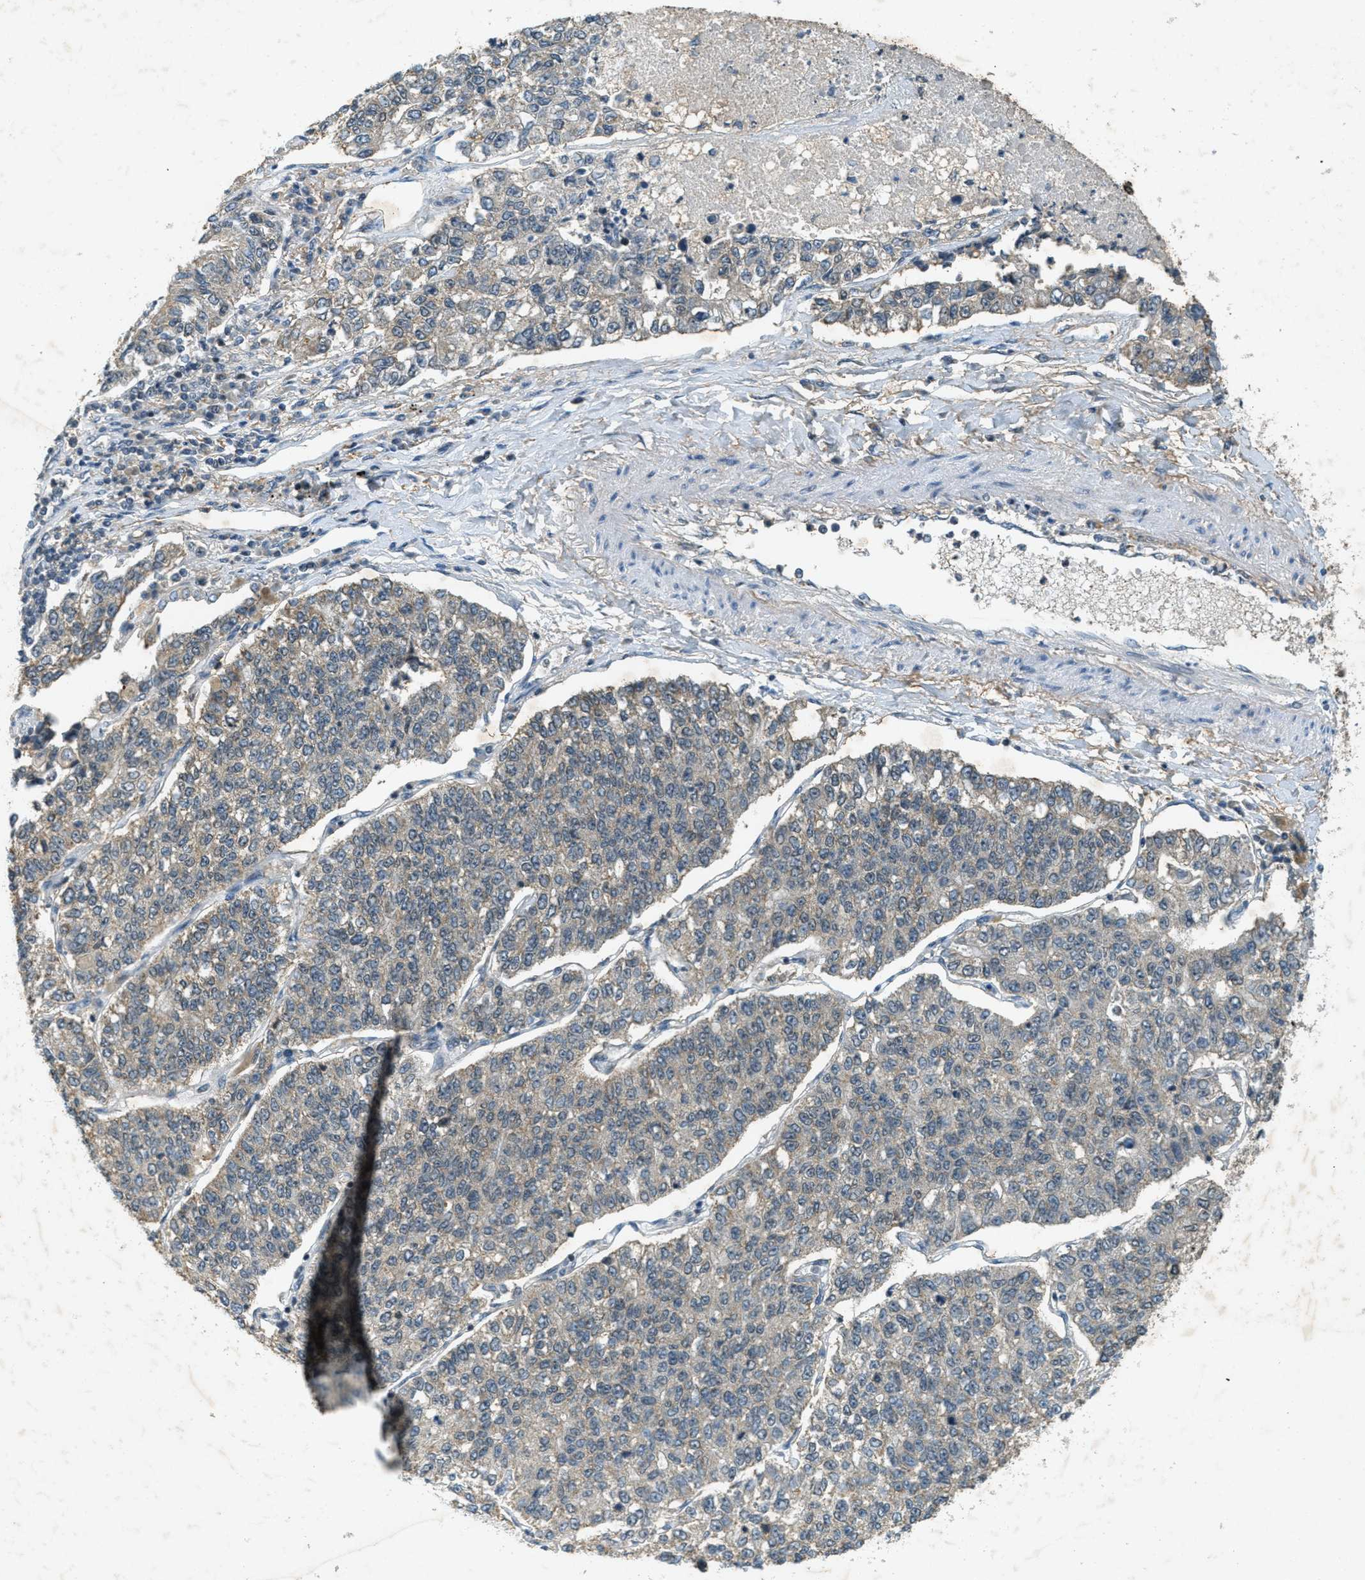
{"staining": {"intensity": "weak", "quantity": "25%-75%", "location": "cytoplasmic/membranous"}, "tissue": "lung cancer", "cell_type": "Tumor cells", "image_type": "cancer", "snomed": [{"axis": "morphology", "description": "Adenocarcinoma, NOS"}, {"axis": "topography", "description": "Lung"}], "caption": "Human lung cancer (adenocarcinoma) stained with a protein marker exhibits weak staining in tumor cells.", "gene": "TCF20", "patient": {"sex": "male", "age": 49}}